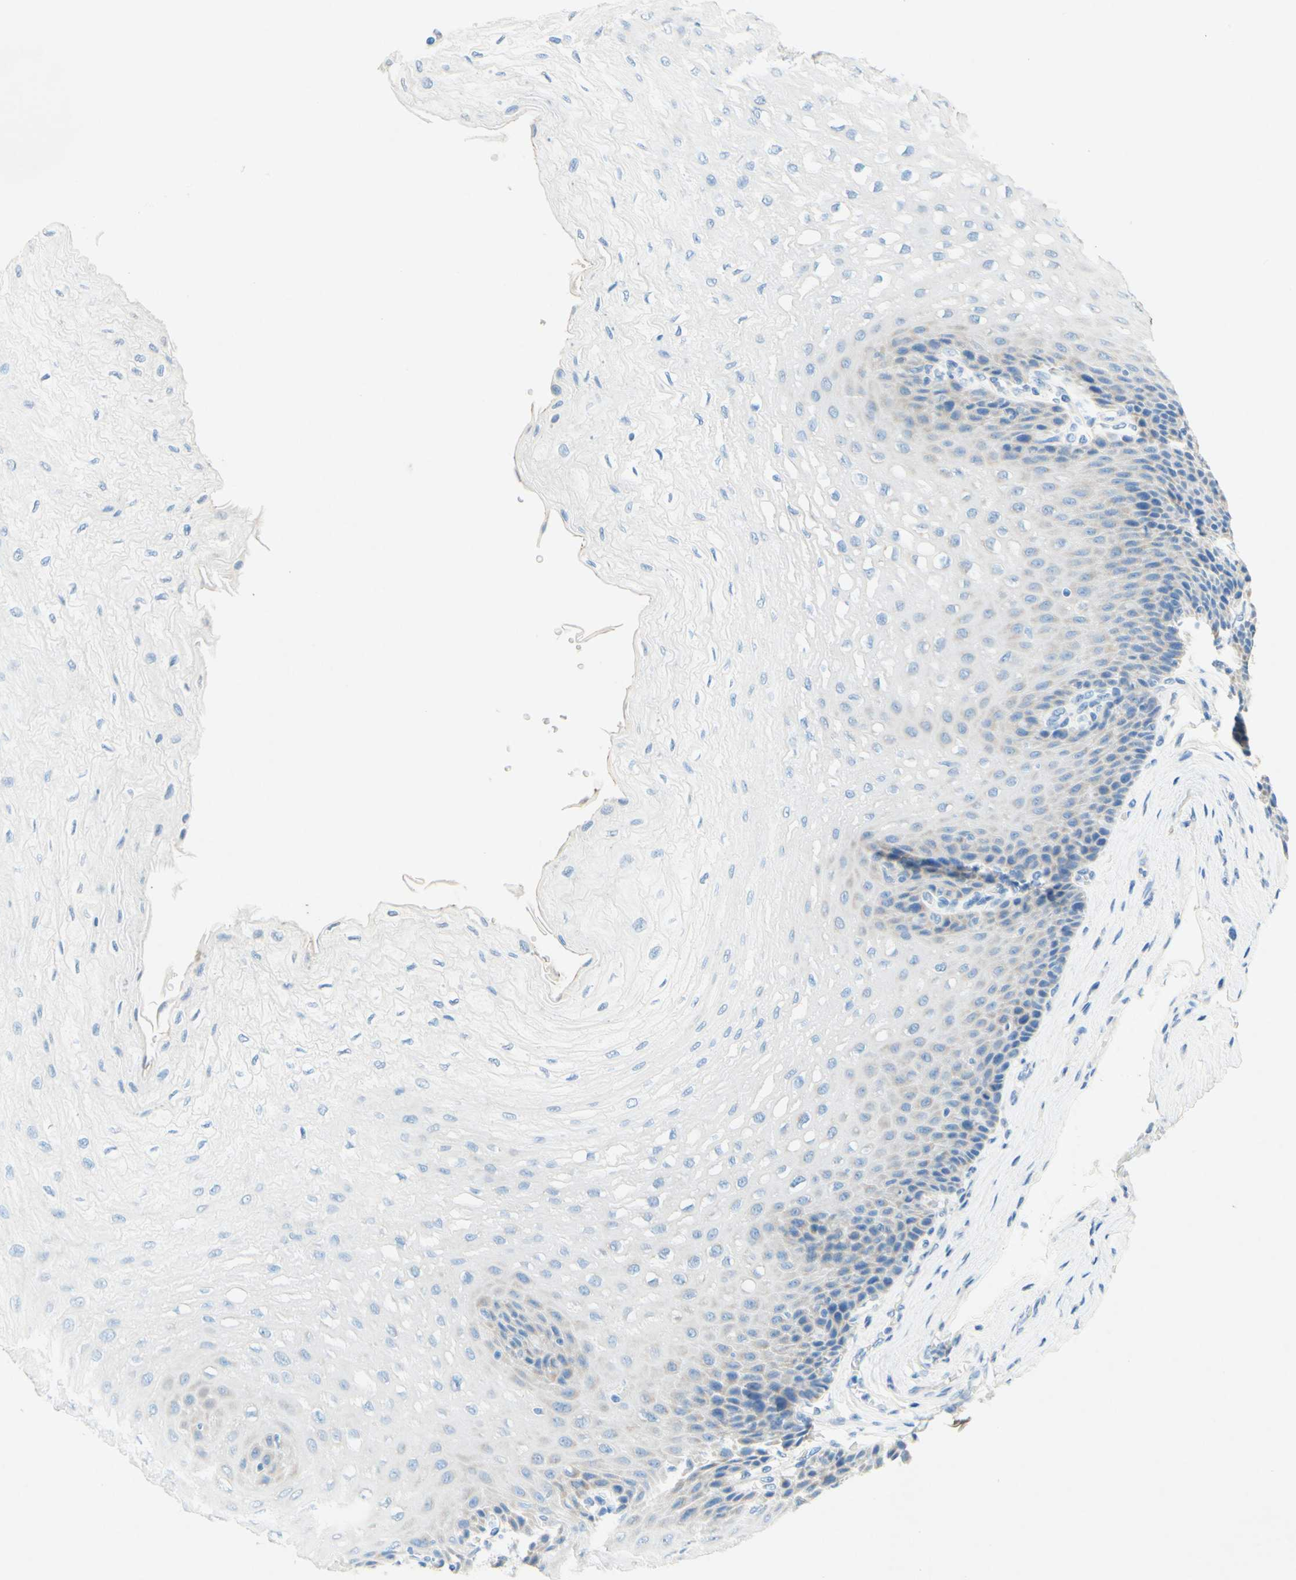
{"staining": {"intensity": "negative", "quantity": "none", "location": "none"}, "tissue": "esophagus", "cell_type": "Squamous epithelial cells", "image_type": "normal", "snomed": [{"axis": "morphology", "description": "Normal tissue, NOS"}, {"axis": "topography", "description": "Esophagus"}], "caption": "This is a image of immunohistochemistry (IHC) staining of normal esophagus, which shows no staining in squamous epithelial cells. (DAB (3,3'-diaminobenzidine) immunohistochemistry visualized using brightfield microscopy, high magnification).", "gene": "SLC46A1", "patient": {"sex": "female", "age": 72}}